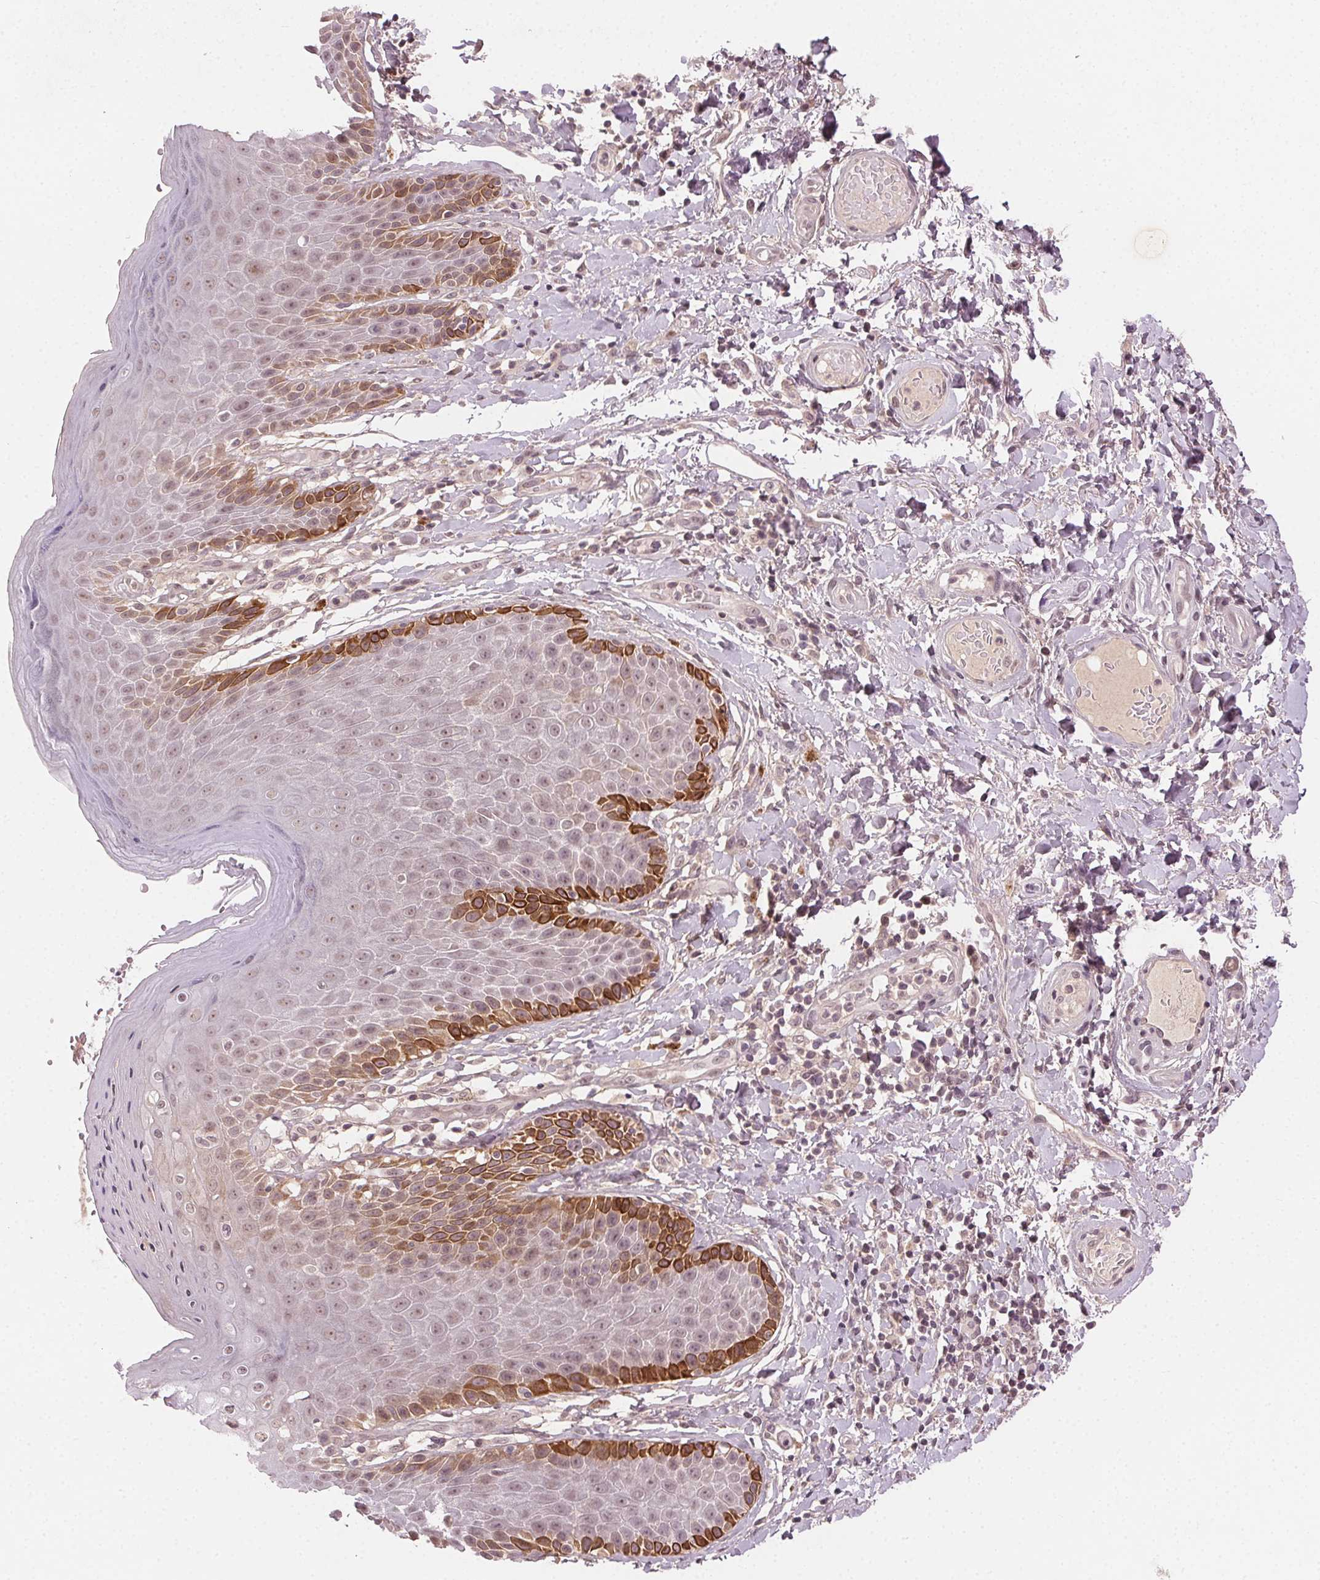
{"staining": {"intensity": "strong", "quantity": "<25%", "location": "cytoplasmic/membranous"}, "tissue": "skin", "cell_type": "Epidermal cells", "image_type": "normal", "snomed": [{"axis": "morphology", "description": "Normal tissue, NOS"}, {"axis": "topography", "description": "Anal"}, {"axis": "topography", "description": "Peripheral nerve tissue"}], "caption": "A histopathology image of skin stained for a protein displays strong cytoplasmic/membranous brown staining in epidermal cells.", "gene": "TUB", "patient": {"sex": "male", "age": 51}}